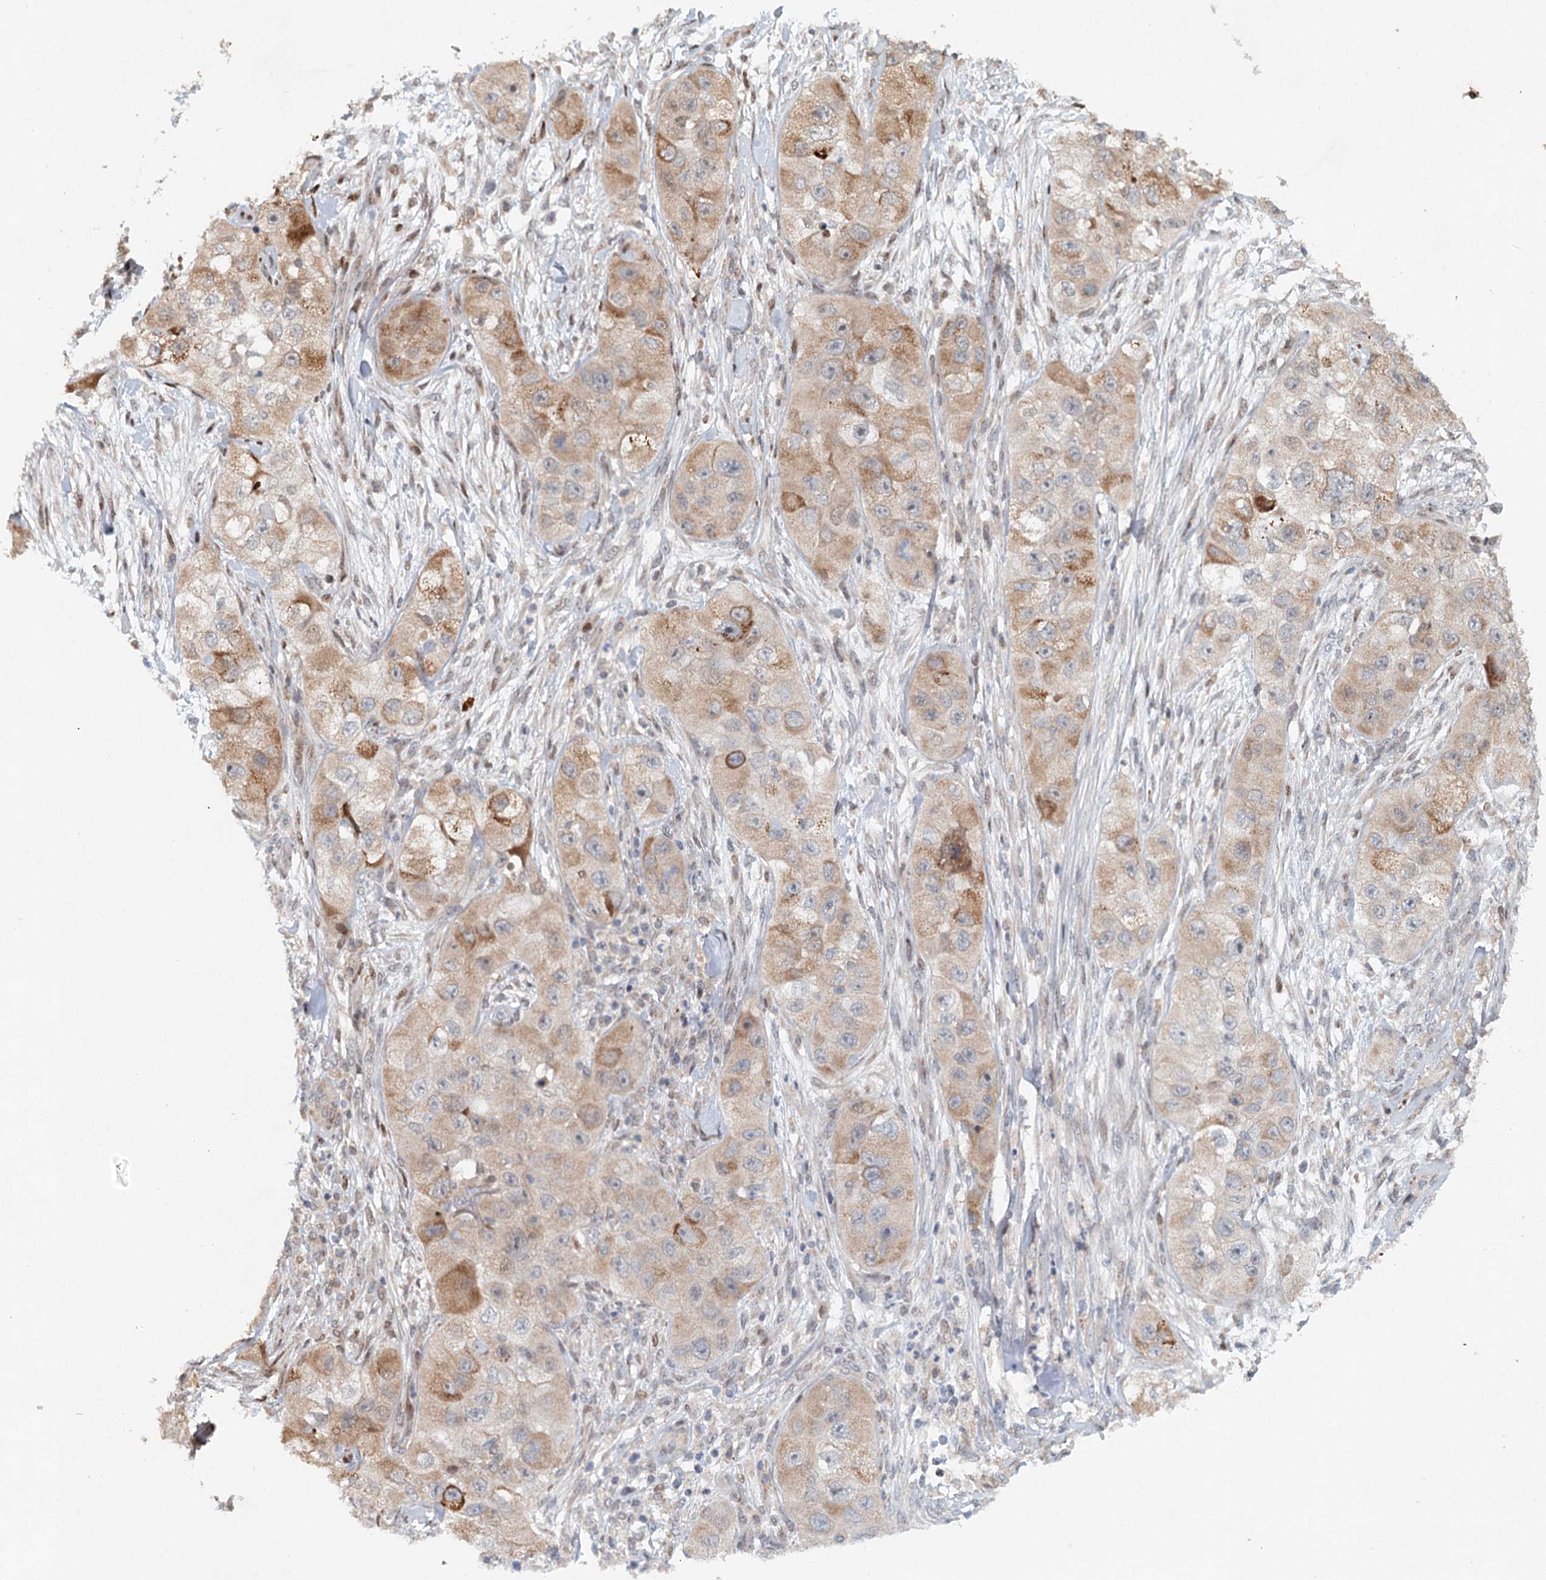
{"staining": {"intensity": "moderate", "quantity": "<25%", "location": "cytoplasmic/membranous"}, "tissue": "skin cancer", "cell_type": "Tumor cells", "image_type": "cancer", "snomed": [{"axis": "morphology", "description": "Squamous cell carcinoma, NOS"}, {"axis": "topography", "description": "Skin"}, {"axis": "topography", "description": "Subcutis"}], "caption": "A brown stain highlights moderate cytoplasmic/membranous positivity of a protein in human skin cancer tumor cells.", "gene": "SRPX2", "patient": {"sex": "male", "age": 73}}